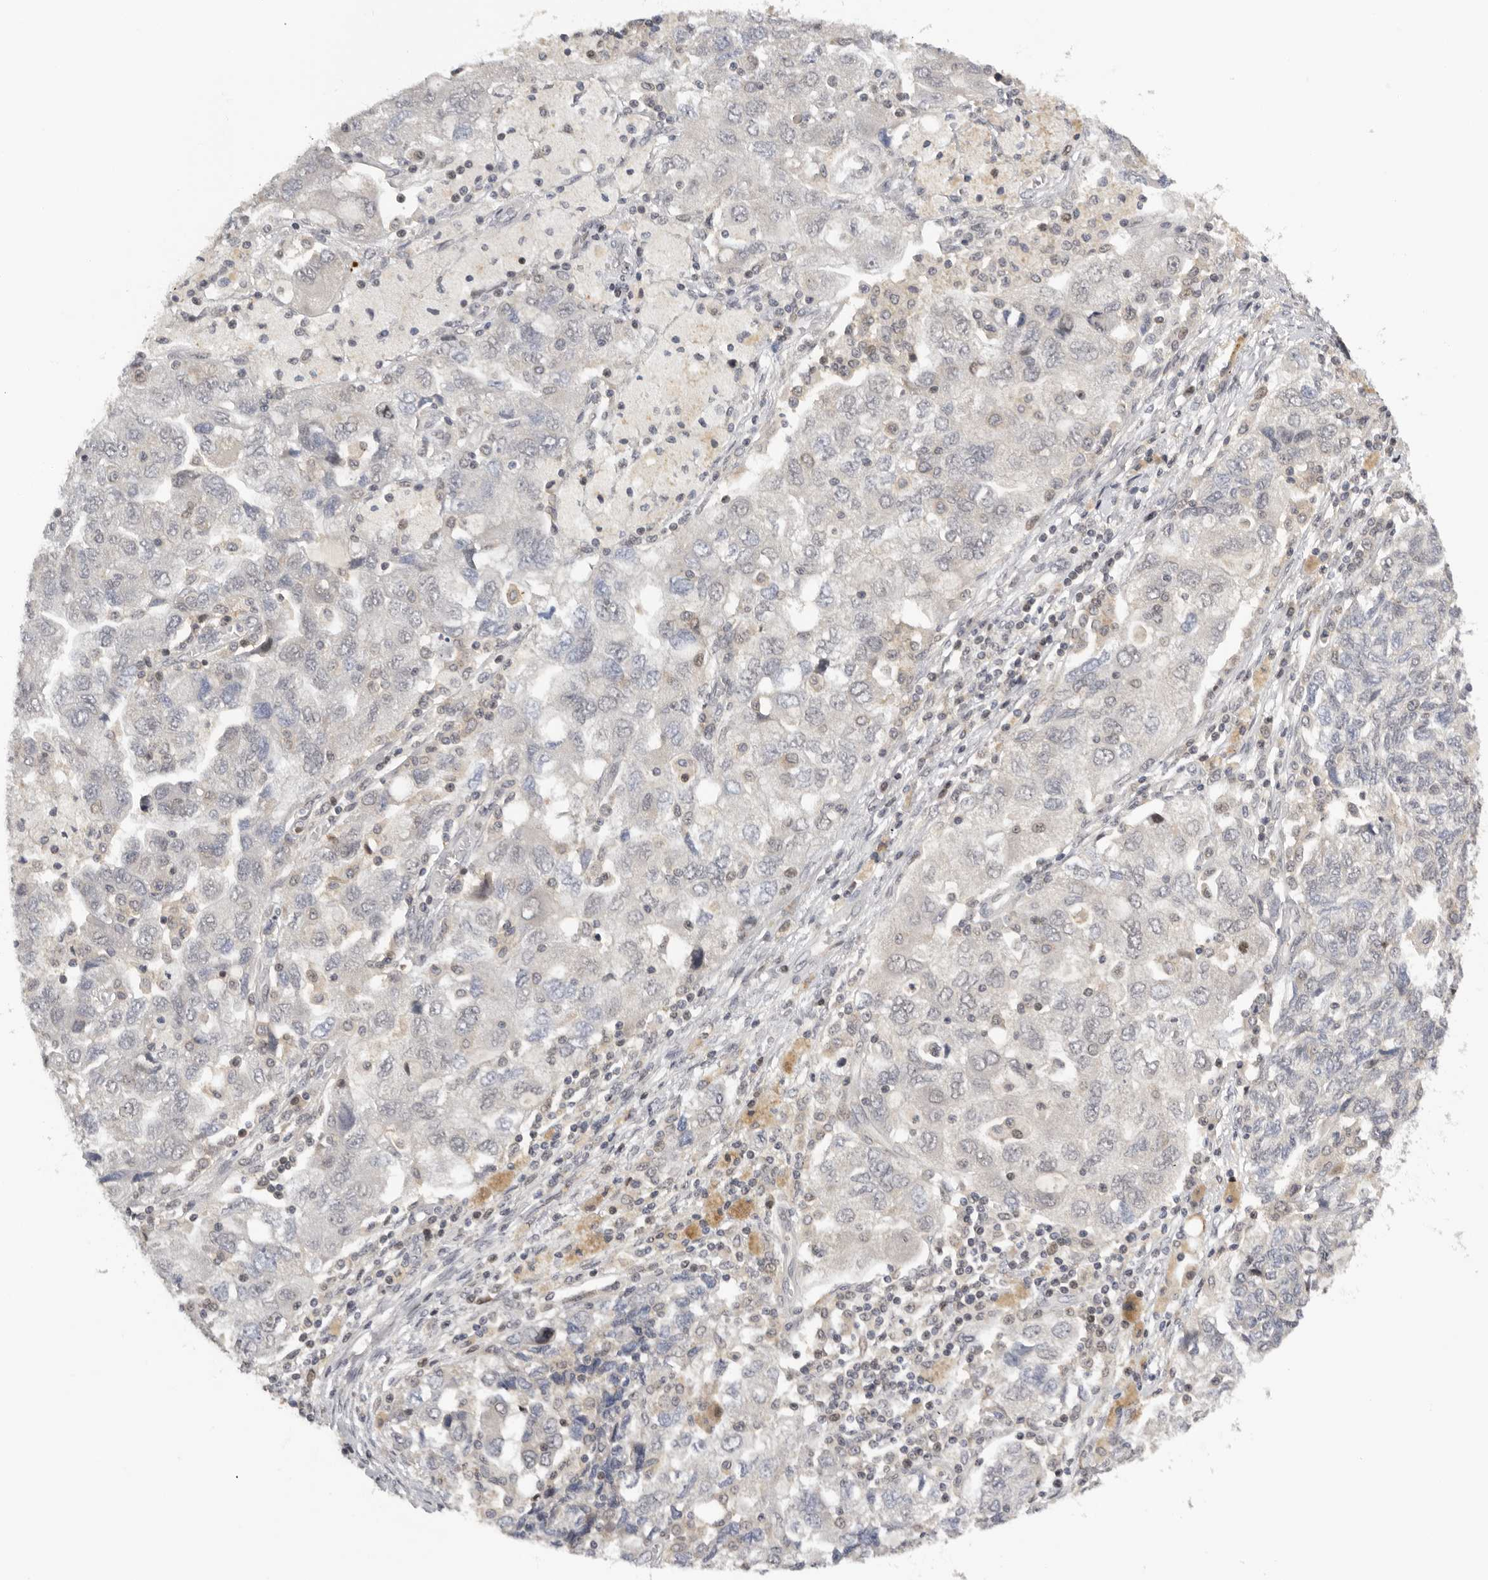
{"staining": {"intensity": "negative", "quantity": "none", "location": "none"}, "tissue": "ovarian cancer", "cell_type": "Tumor cells", "image_type": "cancer", "snomed": [{"axis": "morphology", "description": "Carcinoma, NOS"}, {"axis": "morphology", "description": "Cystadenocarcinoma, serous, NOS"}, {"axis": "topography", "description": "Ovary"}], "caption": "Tumor cells are negative for protein expression in human ovarian cancer.", "gene": "KIF2B", "patient": {"sex": "female", "age": 69}}